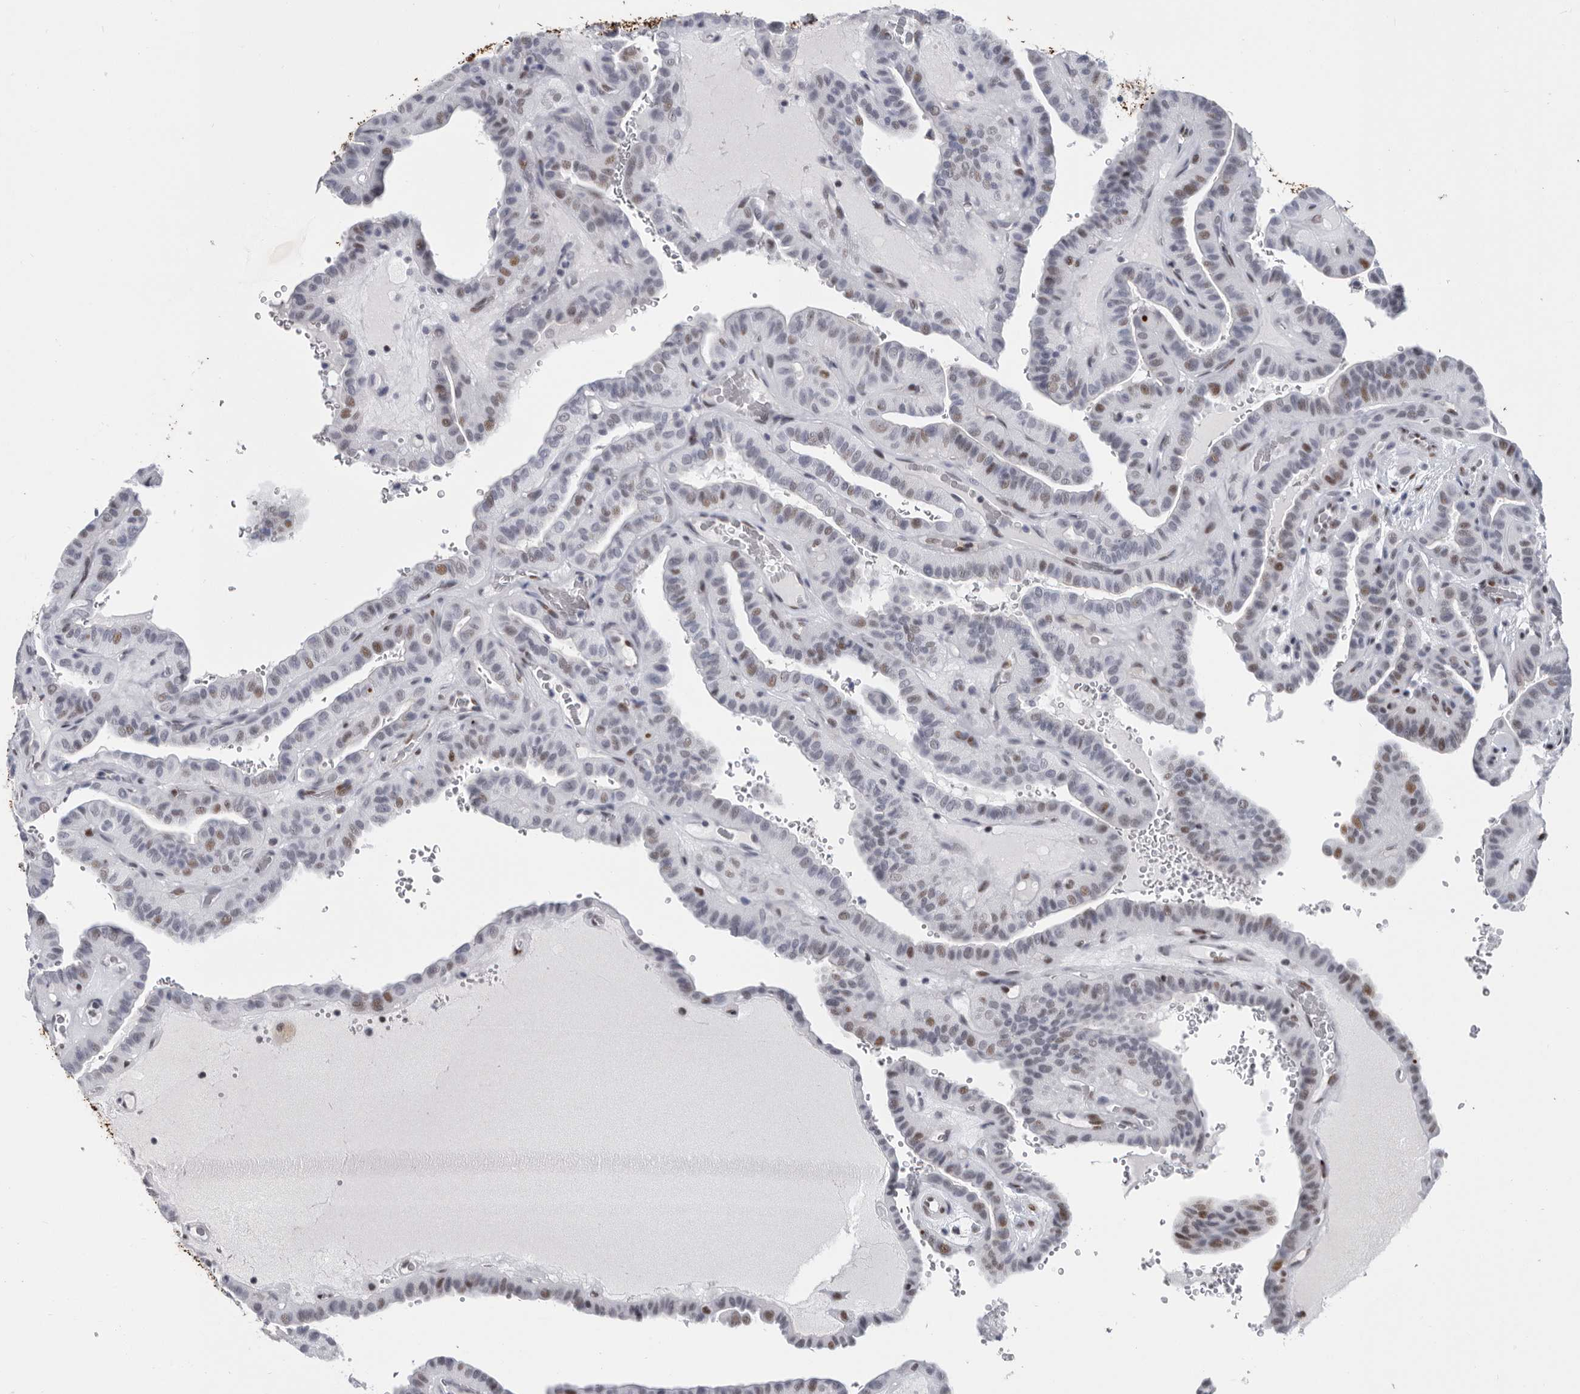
{"staining": {"intensity": "moderate", "quantity": "<25%", "location": "nuclear"}, "tissue": "thyroid cancer", "cell_type": "Tumor cells", "image_type": "cancer", "snomed": [{"axis": "morphology", "description": "Papillary adenocarcinoma, NOS"}, {"axis": "topography", "description": "Thyroid gland"}], "caption": "Tumor cells demonstrate moderate nuclear positivity in about <25% of cells in papillary adenocarcinoma (thyroid).", "gene": "WRAP73", "patient": {"sex": "male", "age": 77}}